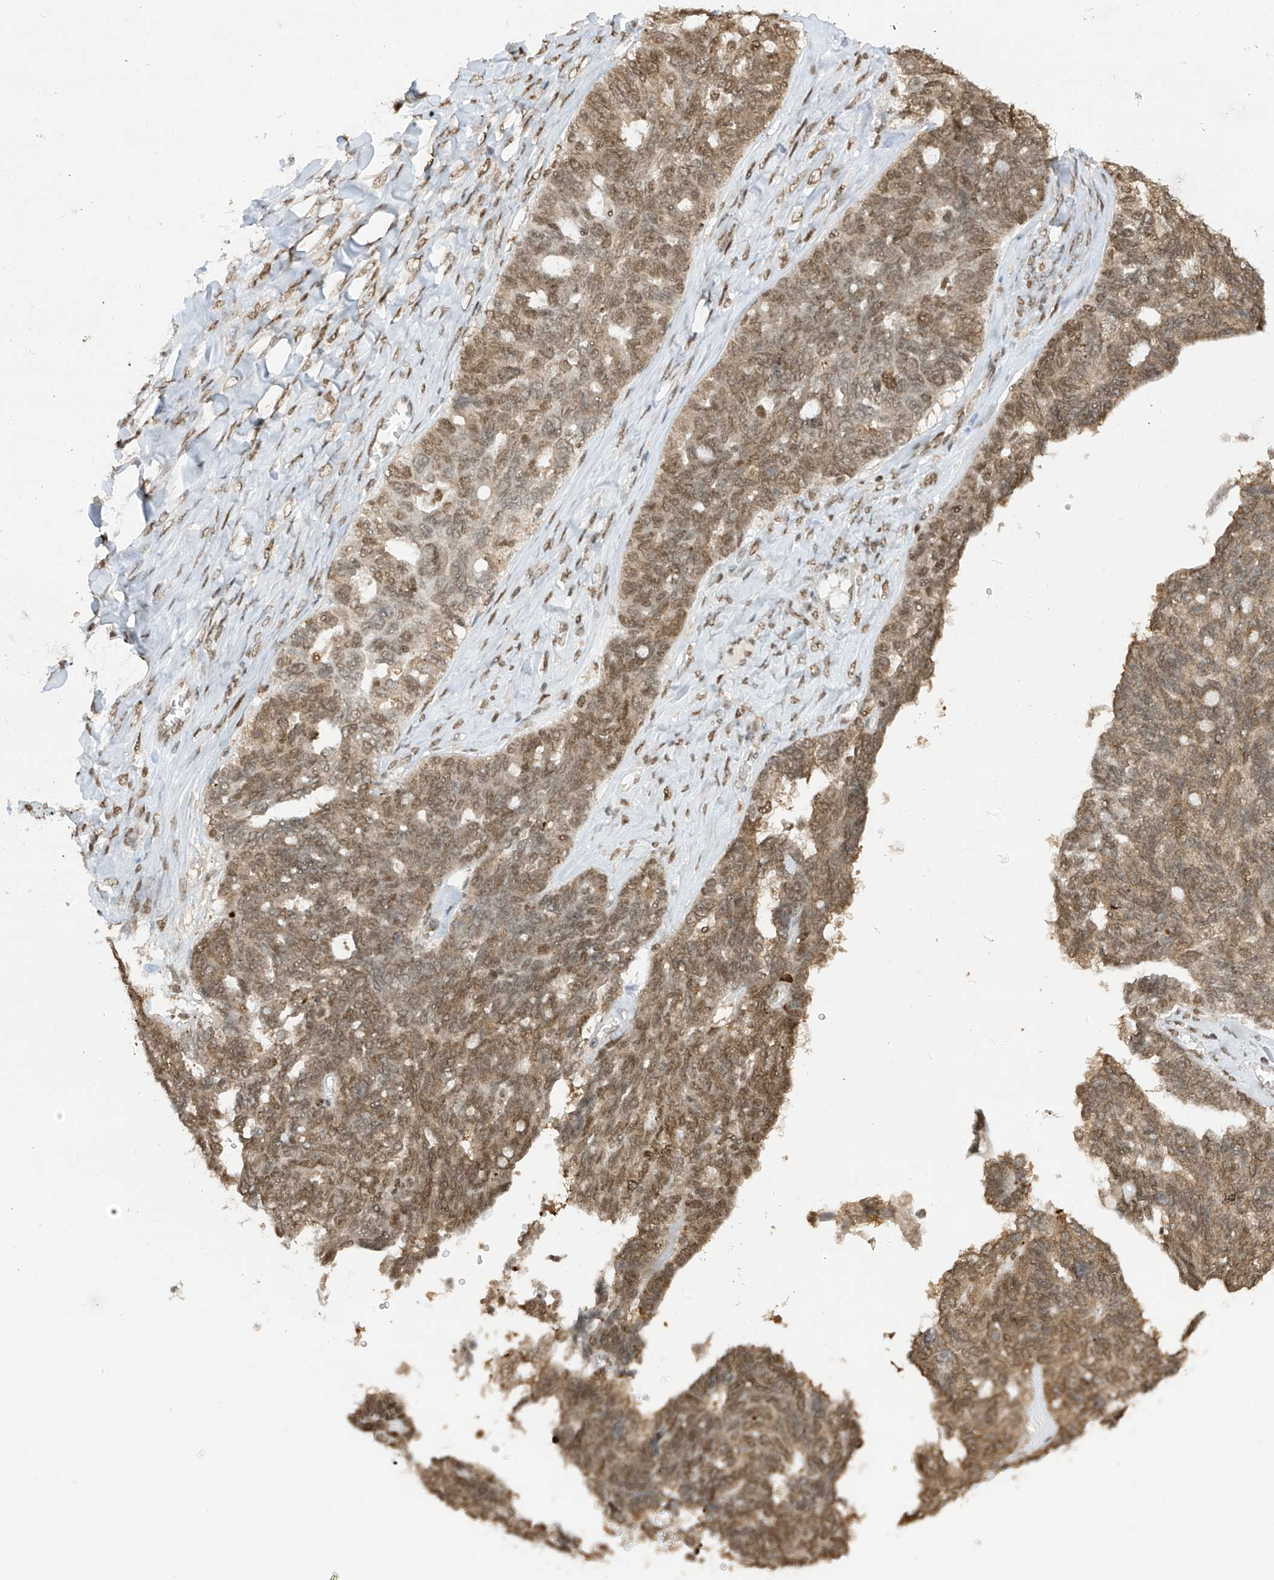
{"staining": {"intensity": "moderate", "quantity": "25%-75%", "location": "nuclear"}, "tissue": "ovarian cancer", "cell_type": "Tumor cells", "image_type": "cancer", "snomed": [{"axis": "morphology", "description": "Cystadenocarcinoma, serous, NOS"}, {"axis": "topography", "description": "Ovary"}], "caption": "An immunohistochemistry photomicrograph of neoplastic tissue is shown. Protein staining in brown labels moderate nuclear positivity in ovarian cancer within tumor cells.", "gene": "KPNB1", "patient": {"sex": "female", "age": 79}}